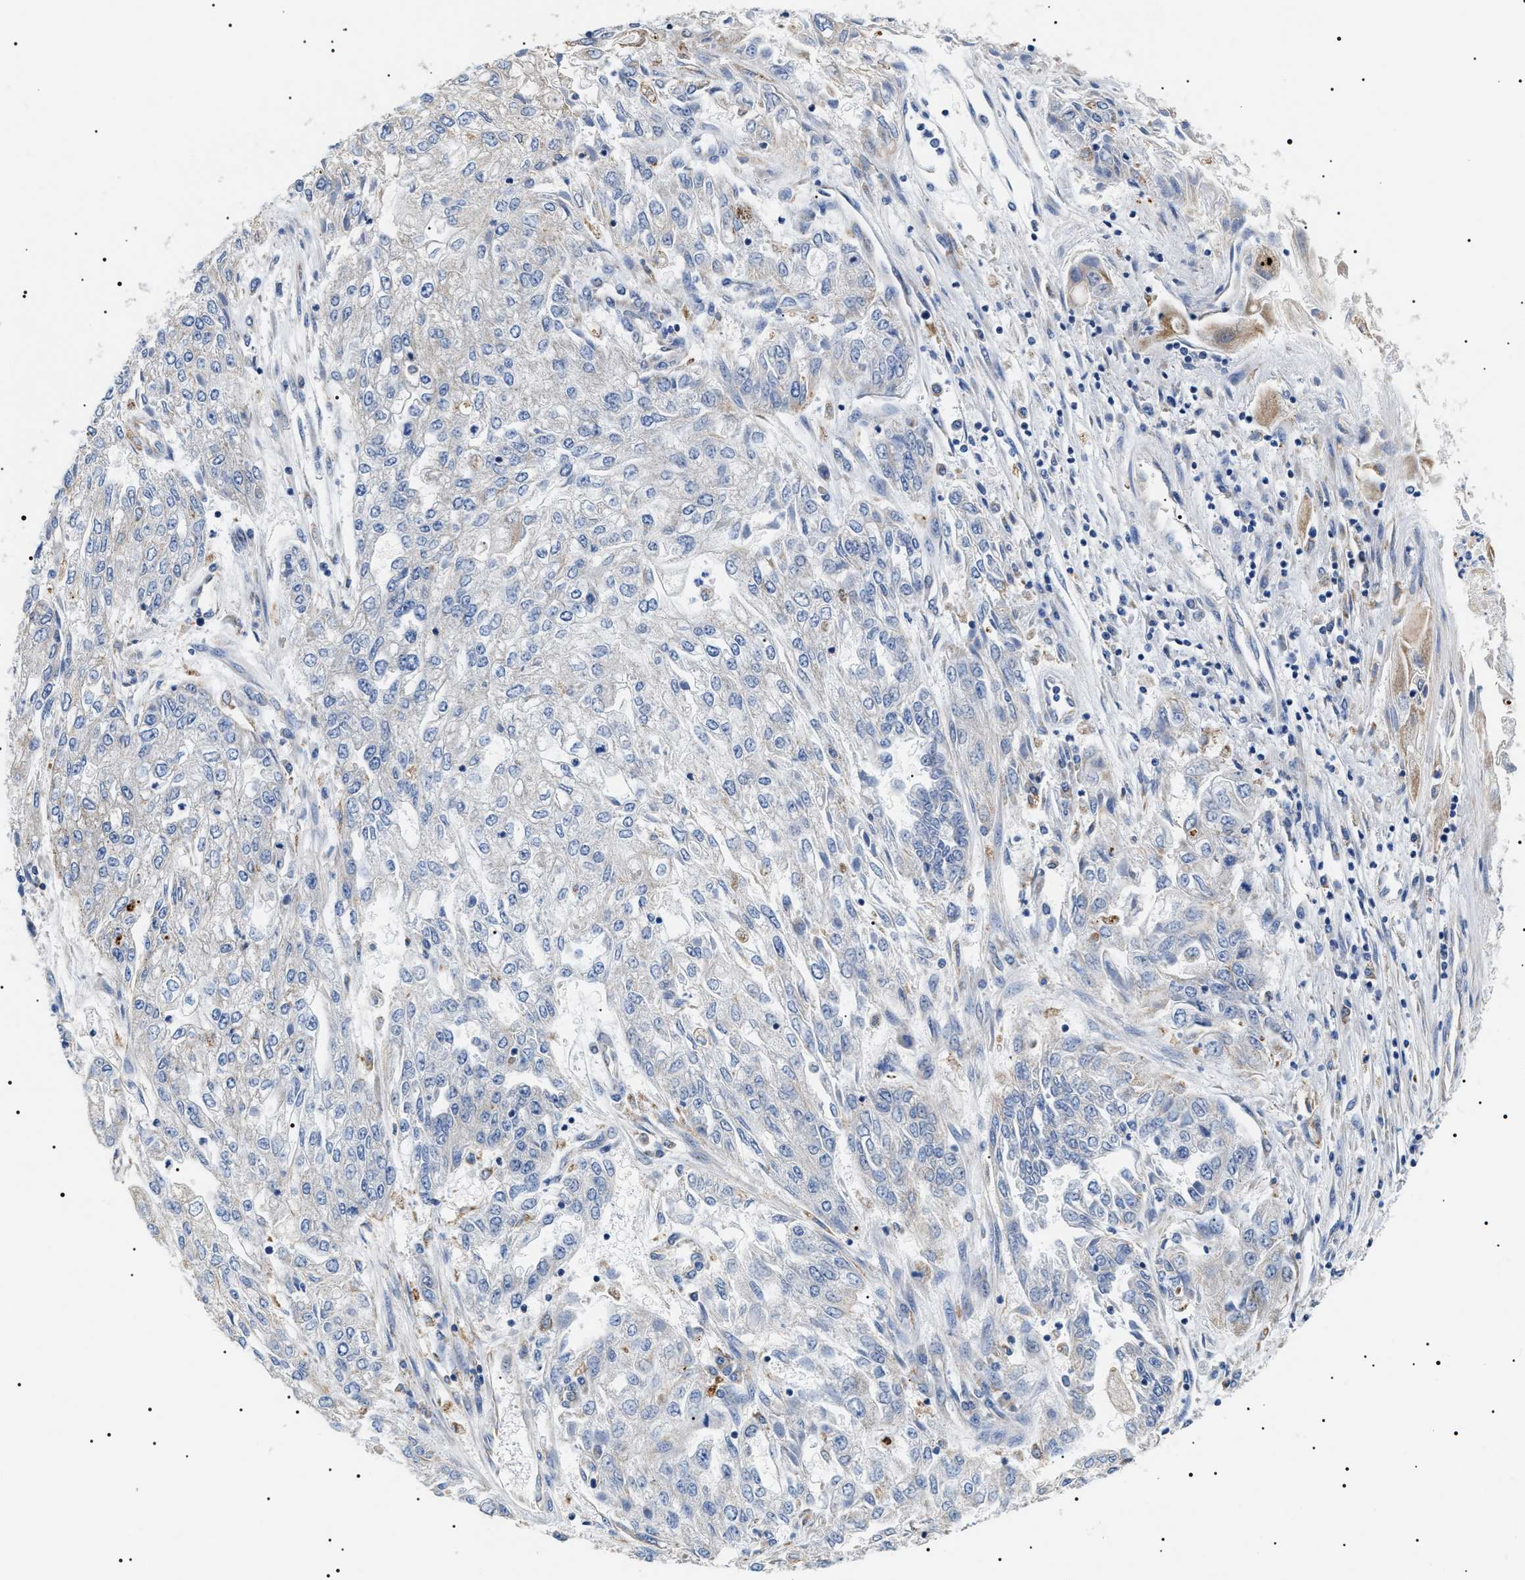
{"staining": {"intensity": "weak", "quantity": "<25%", "location": "cytoplasmic/membranous"}, "tissue": "endometrial cancer", "cell_type": "Tumor cells", "image_type": "cancer", "snomed": [{"axis": "morphology", "description": "Adenocarcinoma, NOS"}, {"axis": "topography", "description": "Endometrium"}], "caption": "This is a photomicrograph of immunohistochemistry staining of endometrial cancer, which shows no expression in tumor cells. (DAB immunohistochemistry with hematoxylin counter stain).", "gene": "TMEM222", "patient": {"sex": "female", "age": 49}}